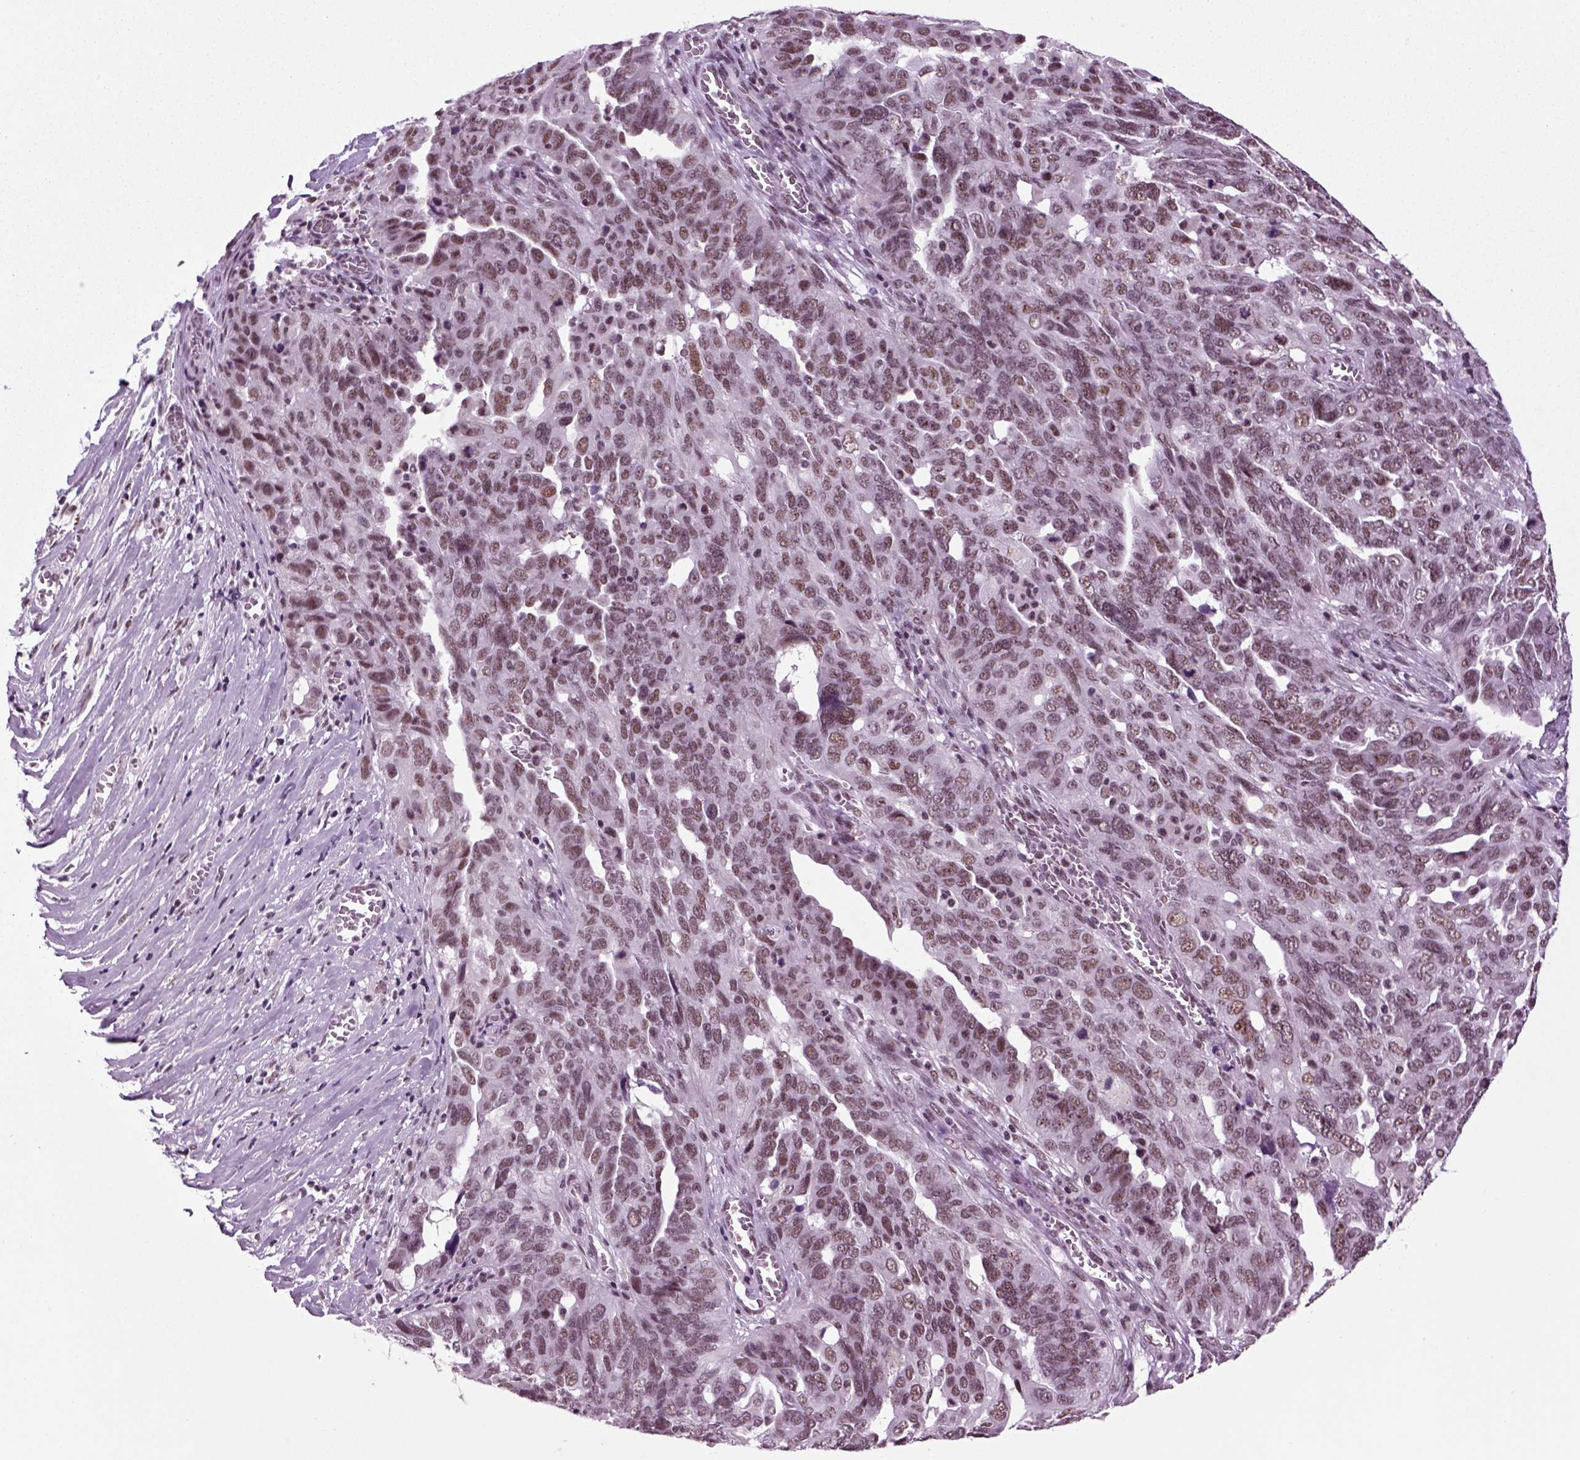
{"staining": {"intensity": "weak", "quantity": "25%-75%", "location": "nuclear"}, "tissue": "ovarian cancer", "cell_type": "Tumor cells", "image_type": "cancer", "snomed": [{"axis": "morphology", "description": "Carcinoma, endometroid"}, {"axis": "topography", "description": "Soft tissue"}, {"axis": "topography", "description": "Ovary"}], "caption": "Brown immunohistochemical staining in human ovarian cancer (endometroid carcinoma) demonstrates weak nuclear expression in approximately 25%-75% of tumor cells.", "gene": "RCOR3", "patient": {"sex": "female", "age": 52}}